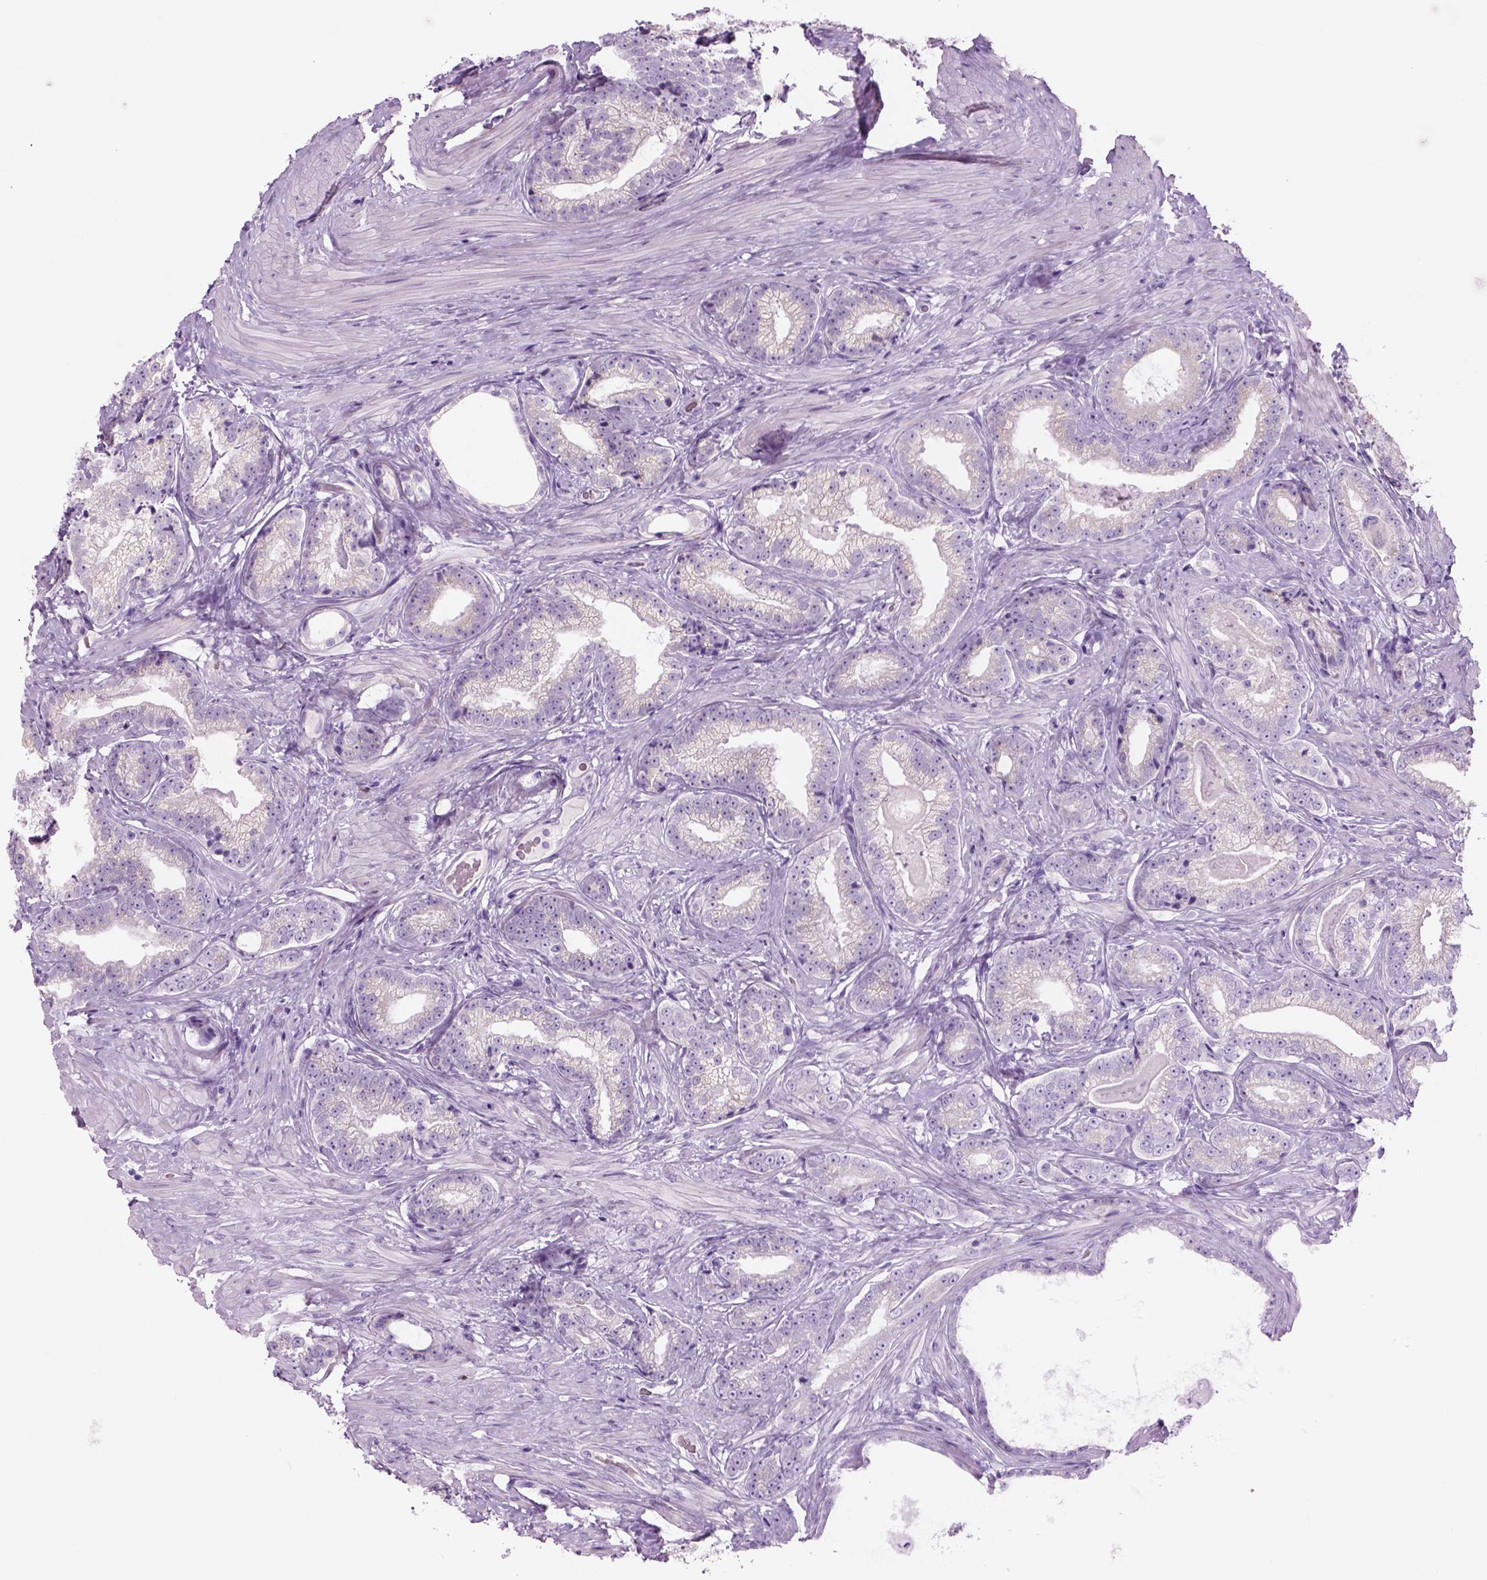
{"staining": {"intensity": "negative", "quantity": "none", "location": "none"}, "tissue": "prostate cancer", "cell_type": "Tumor cells", "image_type": "cancer", "snomed": [{"axis": "morphology", "description": "Adenocarcinoma, Low grade"}, {"axis": "topography", "description": "Prostate"}], "caption": "Immunohistochemistry of prostate low-grade adenocarcinoma reveals no expression in tumor cells.", "gene": "CD84", "patient": {"sex": "male", "age": 61}}